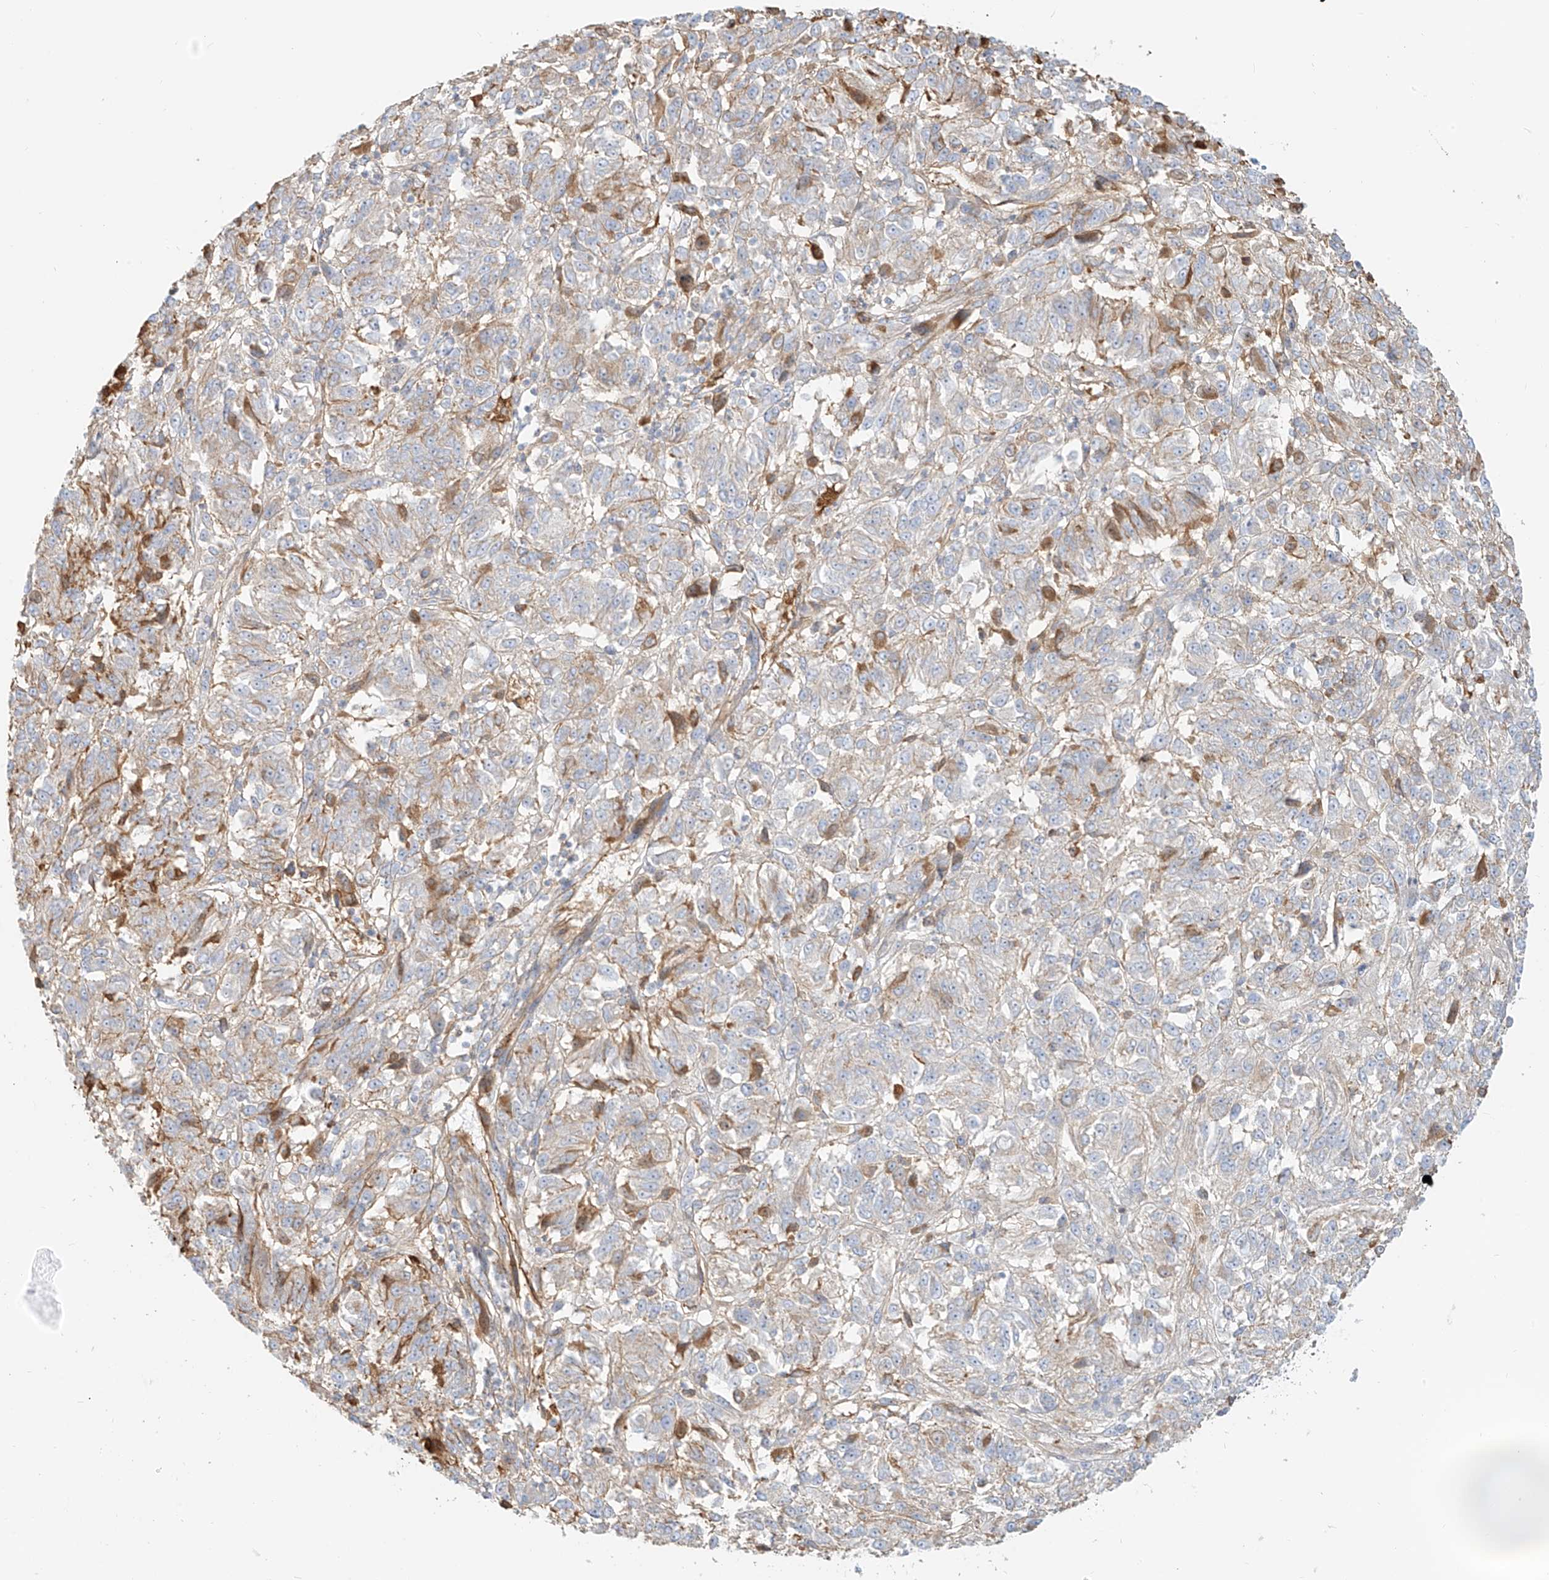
{"staining": {"intensity": "moderate", "quantity": "<25%", "location": "cytoplasmic/membranous"}, "tissue": "melanoma", "cell_type": "Tumor cells", "image_type": "cancer", "snomed": [{"axis": "morphology", "description": "Malignant melanoma, Metastatic site"}, {"axis": "topography", "description": "Lung"}], "caption": "Immunohistochemistry photomicrograph of malignant melanoma (metastatic site) stained for a protein (brown), which reveals low levels of moderate cytoplasmic/membranous staining in about <25% of tumor cells.", "gene": "OCSTAMP", "patient": {"sex": "male", "age": 64}}